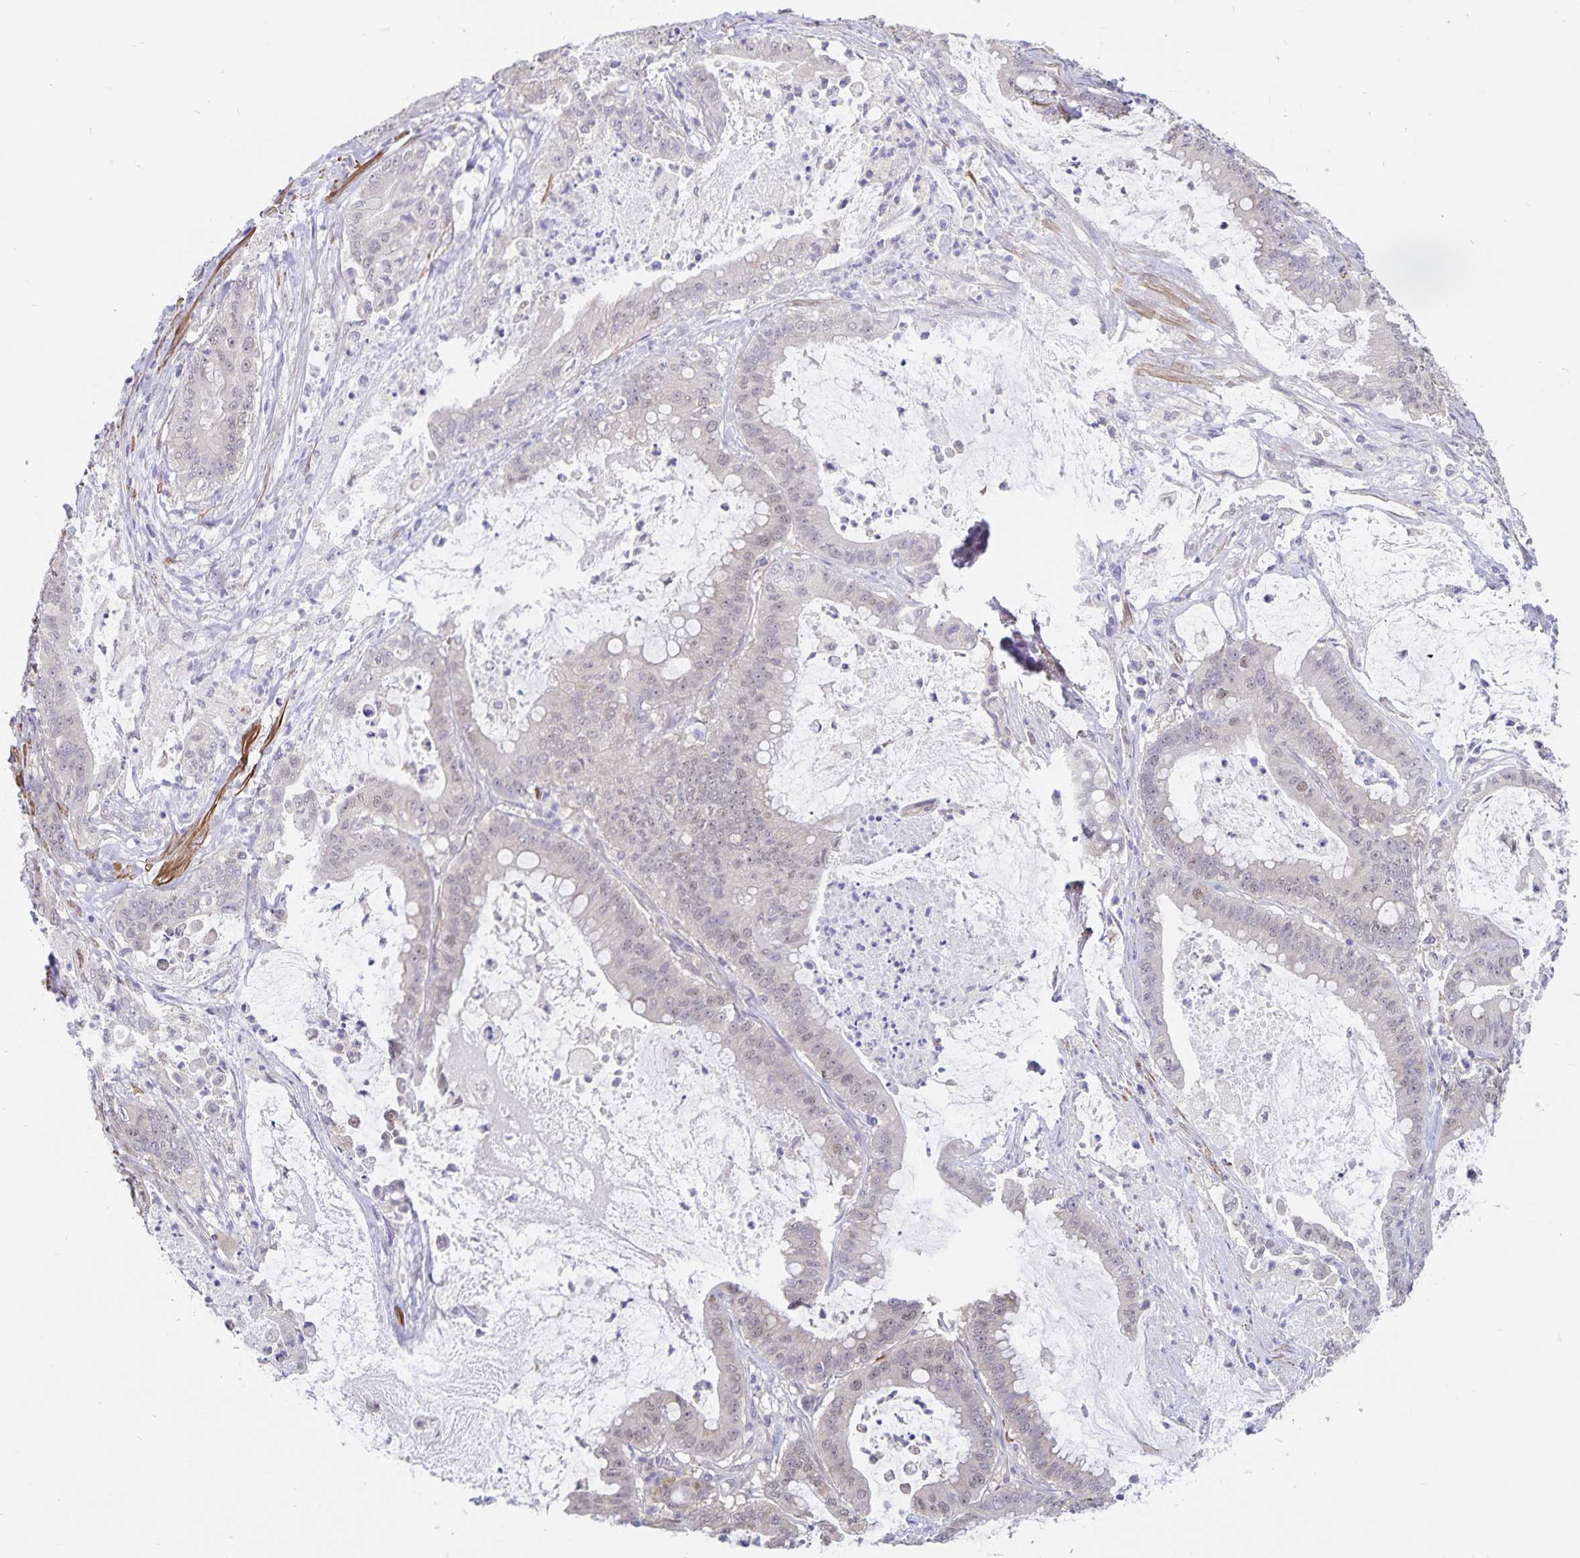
{"staining": {"intensity": "weak", "quantity": "<25%", "location": "nuclear"}, "tissue": "pancreatic cancer", "cell_type": "Tumor cells", "image_type": "cancer", "snomed": [{"axis": "morphology", "description": "Adenocarcinoma, NOS"}, {"axis": "topography", "description": "Pancreas"}], "caption": "Immunohistochemistry (IHC) of pancreatic cancer (adenocarcinoma) demonstrates no expression in tumor cells. (DAB immunohistochemistry (IHC) visualized using brightfield microscopy, high magnification).", "gene": "BAG6", "patient": {"sex": "male", "age": 71}}